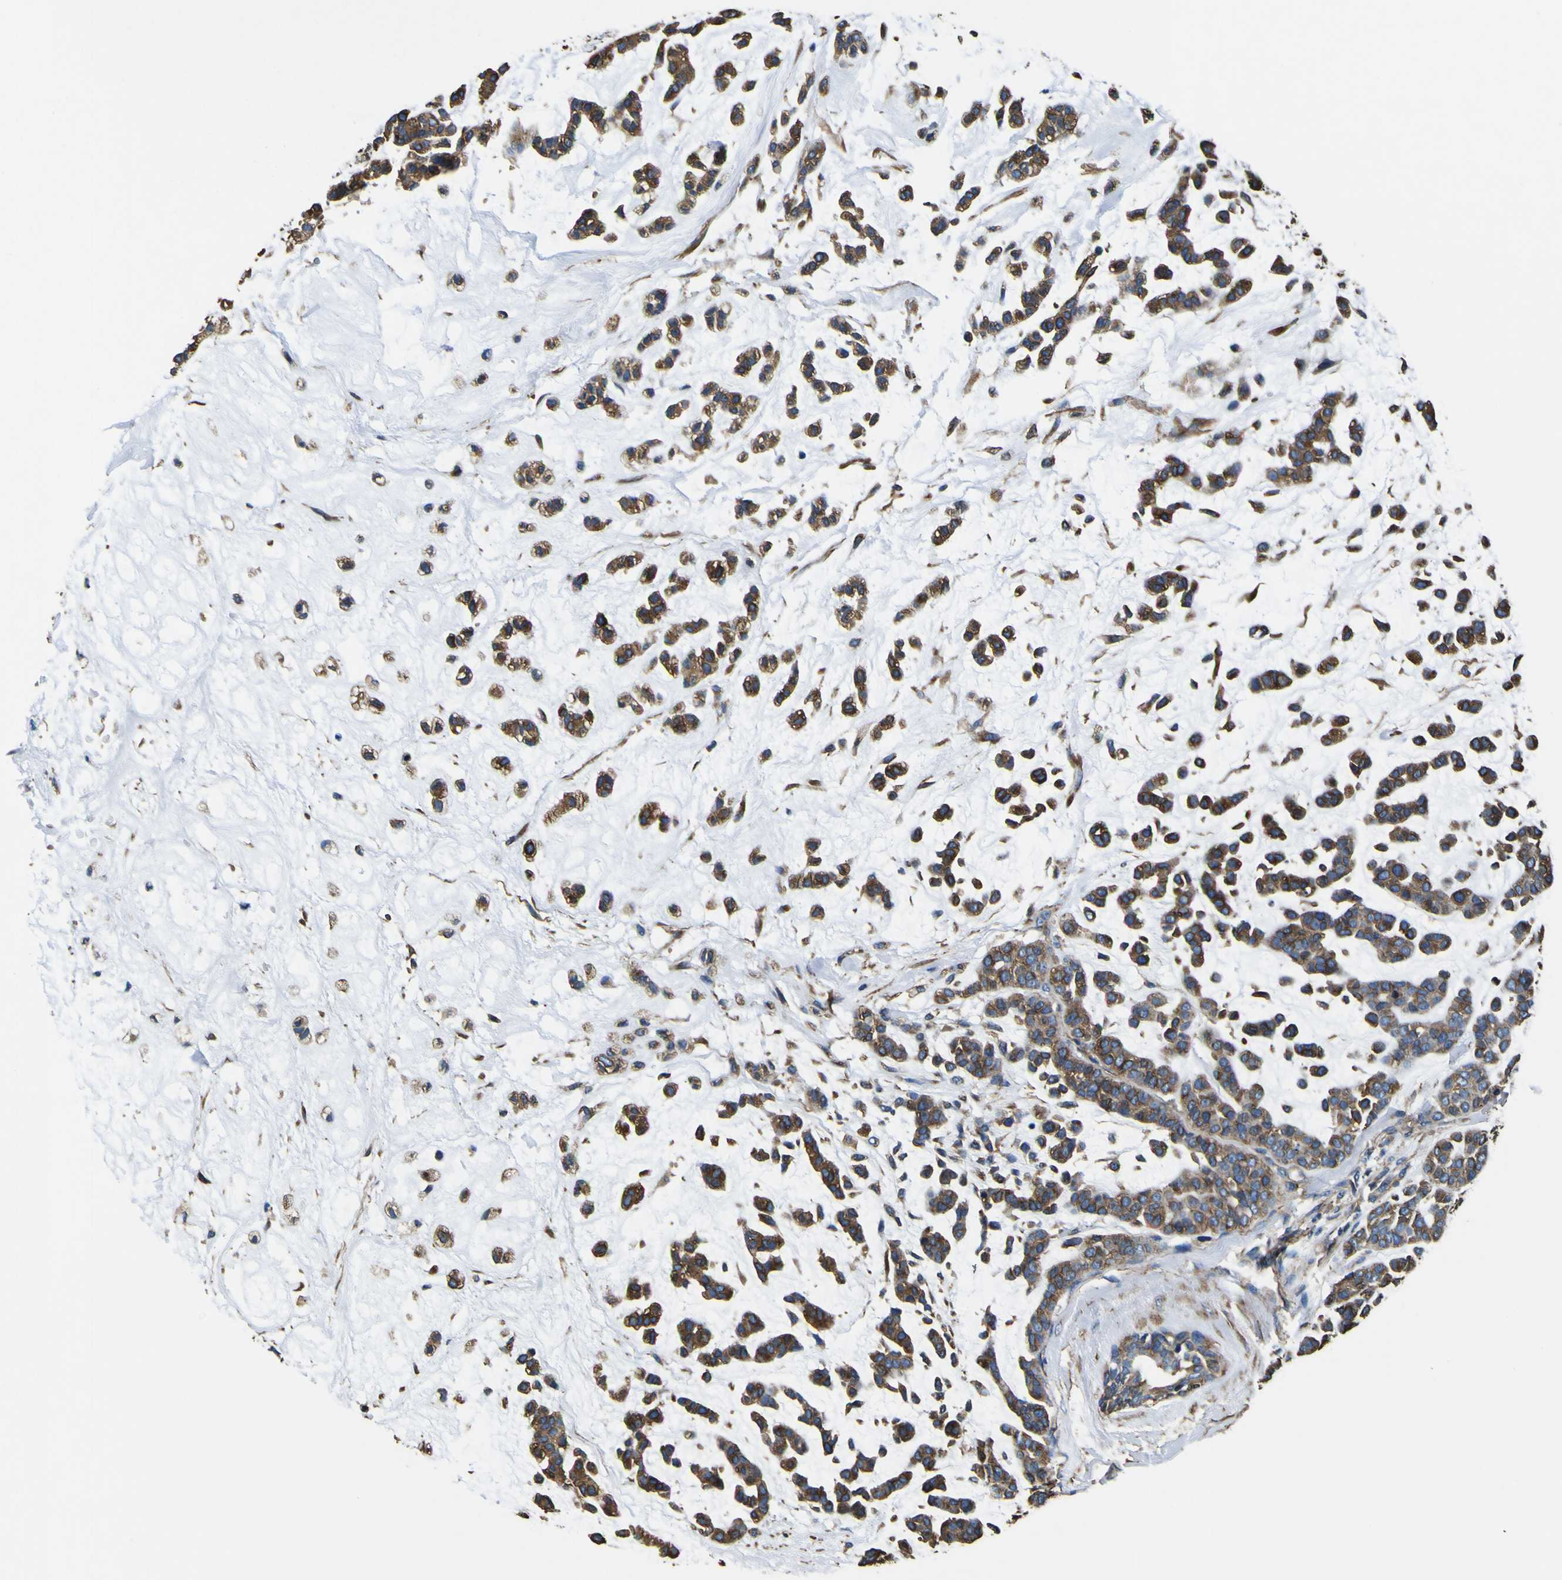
{"staining": {"intensity": "moderate", "quantity": ">75%", "location": "cytoplasmic/membranous"}, "tissue": "head and neck cancer", "cell_type": "Tumor cells", "image_type": "cancer", "snomed": [{"axis": "morphology", "description": "Adenocarcinoma, NOS"}, {"axis": "morphology", "description": "Adenoma, NOS"}, {"axis": "topography", "description": "Head-Neck"}], "caption": "IHC image of human adenocarcinoma (head and neck) stained for a protein (brown), which reveals medium levels of moderate cytoplasmic/membranous expression in about >75% of tumor cells.", "gene": "TUBA1B", "patient": {"sex": "female", "age": 55}}